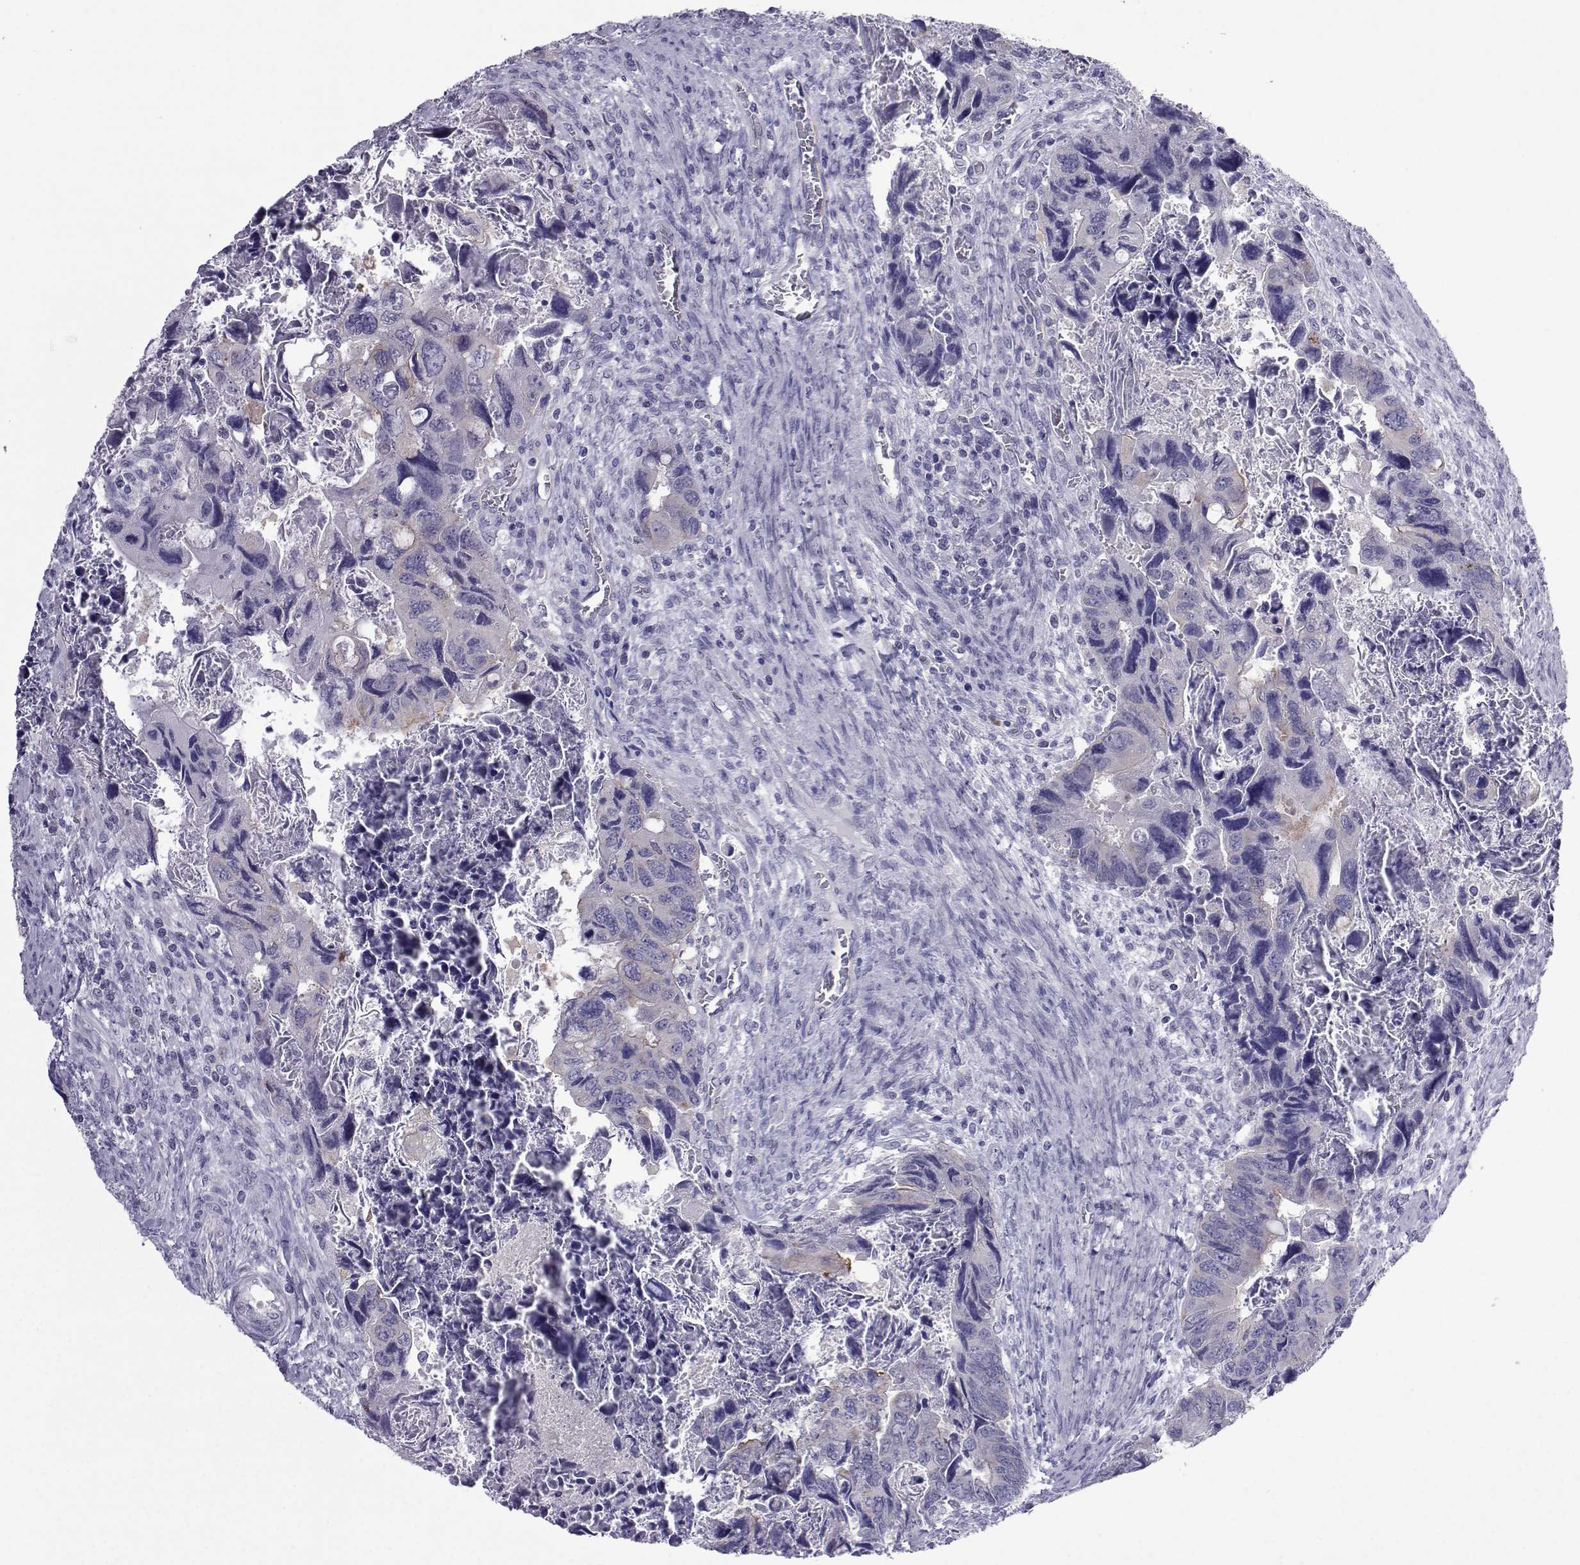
{"staining": {"intensity": "negative", "quantity": "none", "location": "none"}, "tissue": "colorectal cancer", "cell_type": "Tumor cells", "image_type": "cancer", "snomed": [{"axis": "morphology", "description": "Adenocarcinoma, NOS"}, {"axis": "topography", "description": "Rectum"}], "caption": "DAB immunohistochemical staining of human colorectal adenocarcinoma reveals no significant staining in tumor cells.", "gene": "COL22A1", "patient": {"sex": "male", "age": 62}}